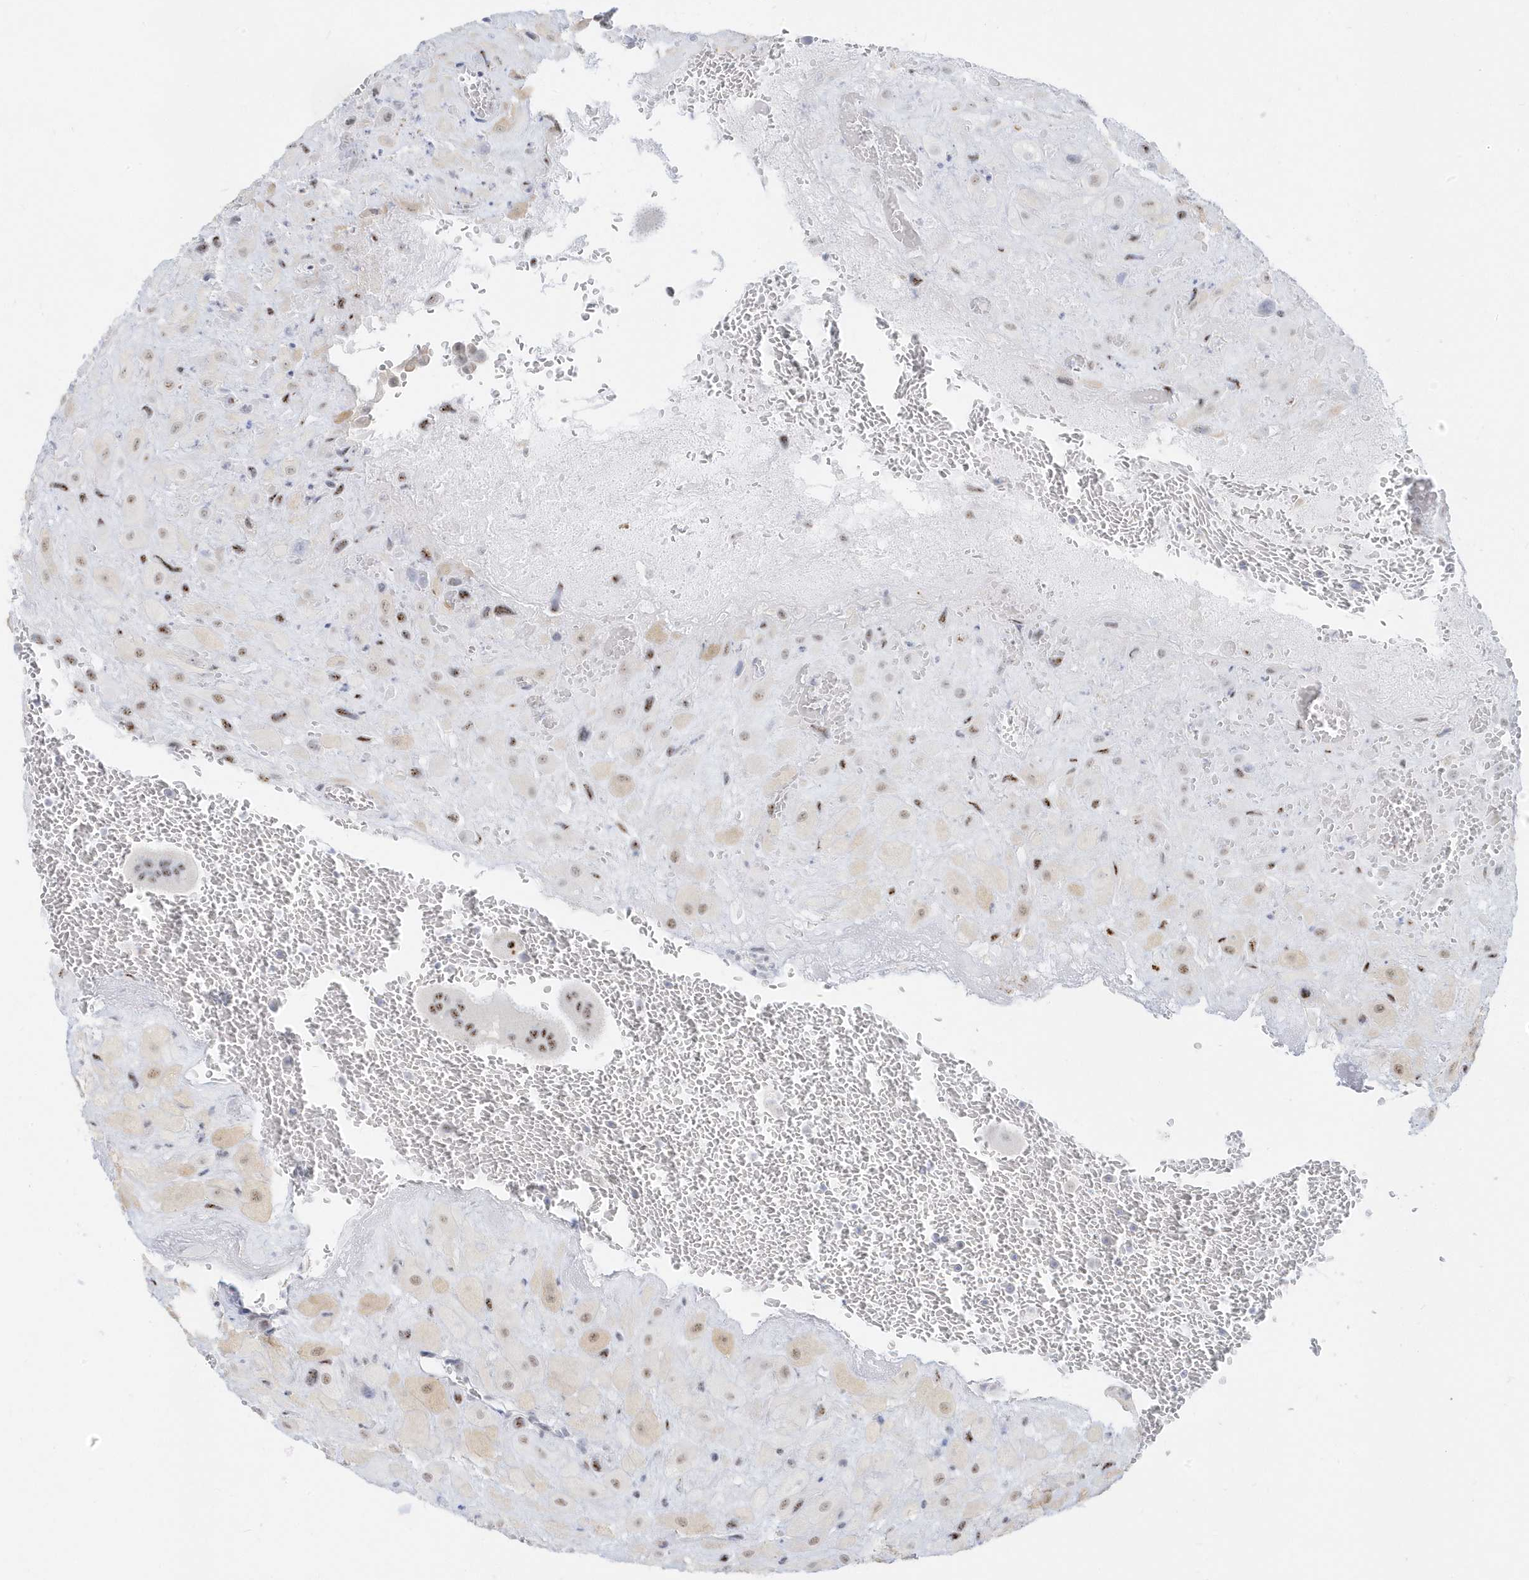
{"staining": {"intensity": "weak", "quantity": ">75%", "location": "nuclear"}, "tissue": "placenta", "cell_type": "Decidual cells", "image_type": "normal", "snomed": [{"axis": "morphology", "description": "Normal tissue, NOS"}, {"axis": "topography", "description": "Placenta"}], "caption": "Protein expression analysis of unremarkable human placenta reveals weak nuclear expression in about >75% of decidual cells.", "gene": "PLEKHN1", "patient": {"sex": "female", "age": 35}}